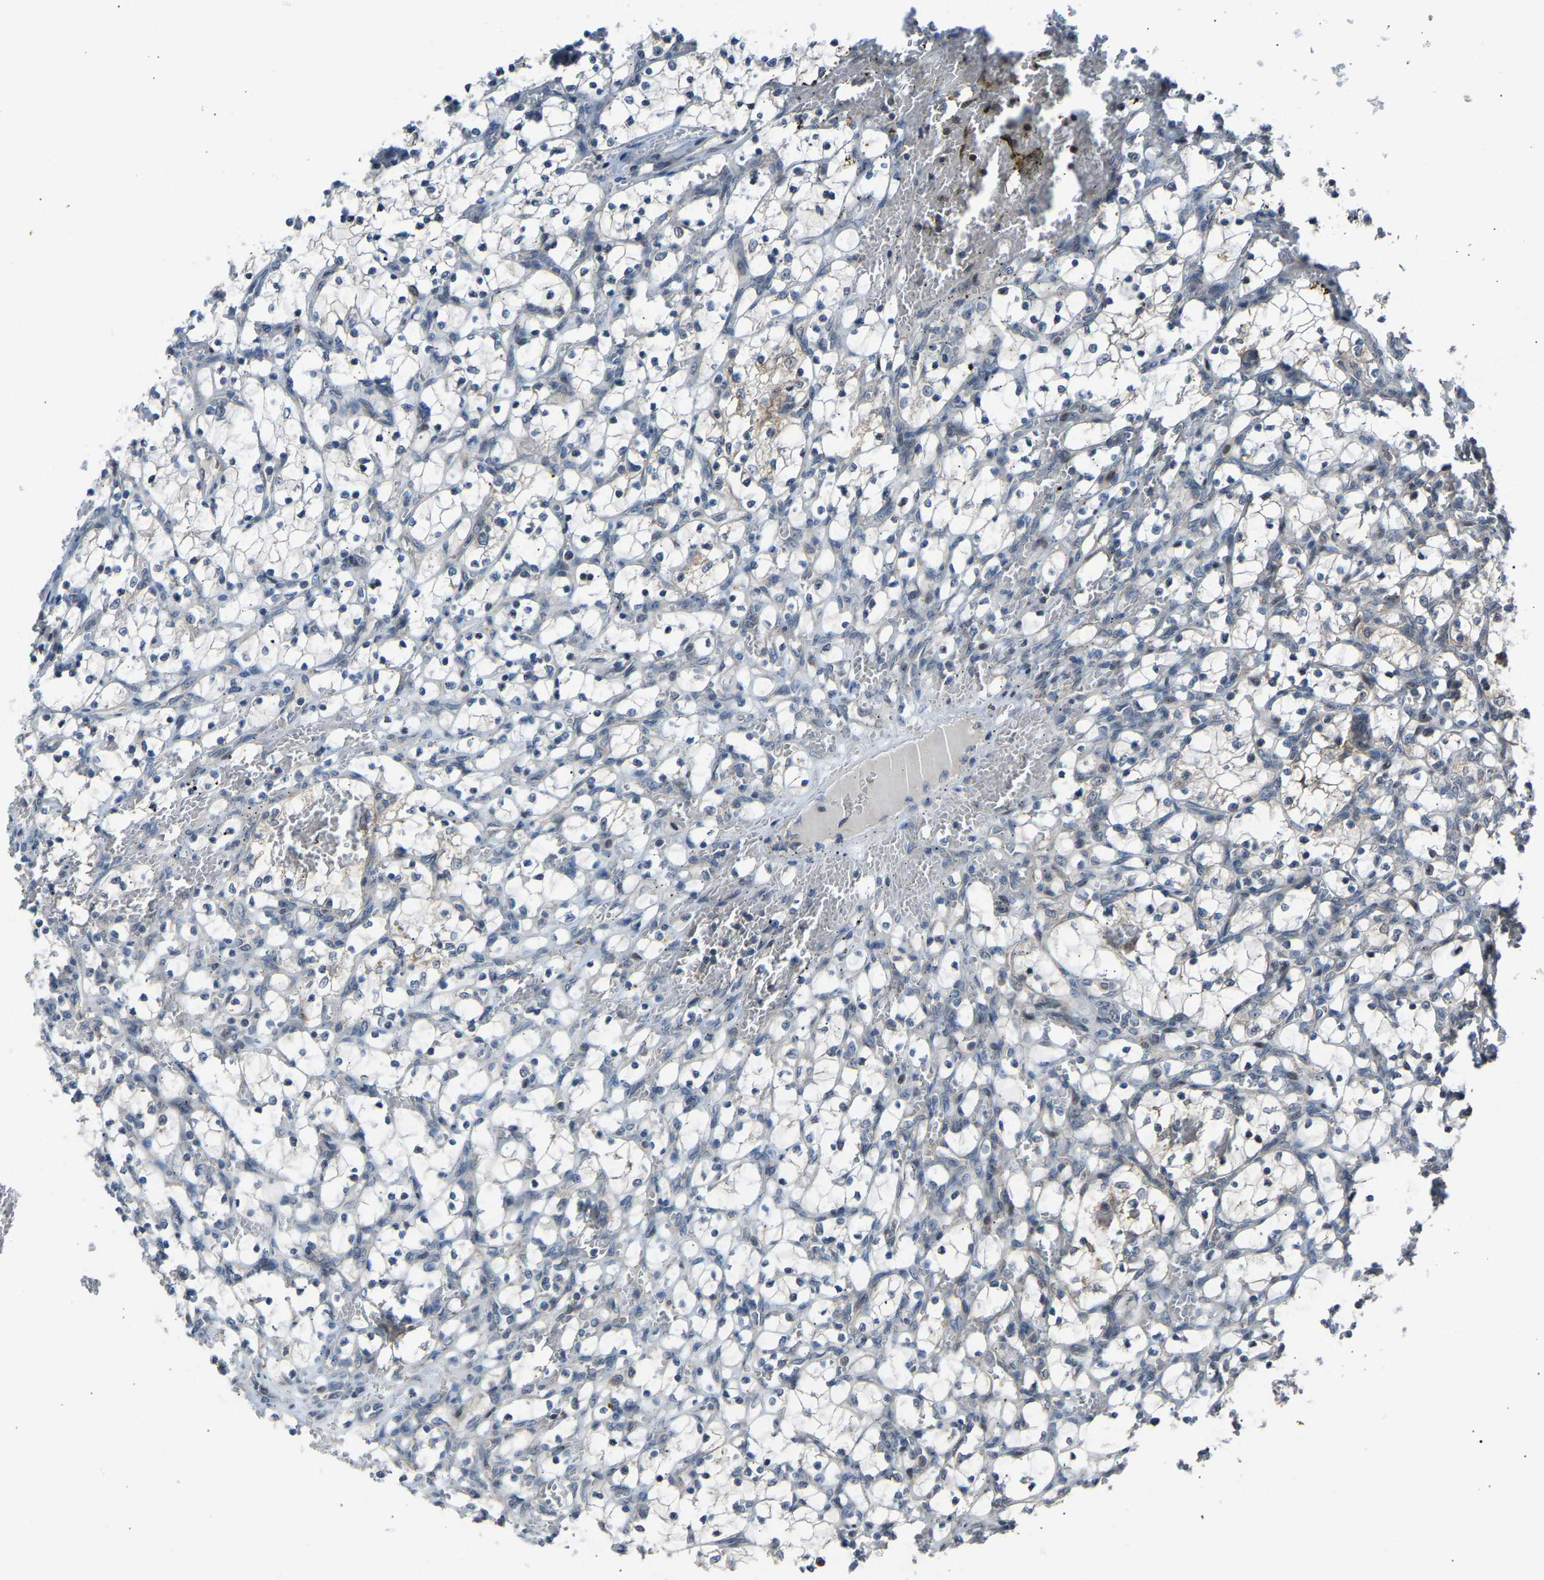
{"staining": {"intensity": "negative", "quantity": "none", "location": "none"}, "tissue": "renal cancer", "cell_type": "Tumor cells", "image_type": "cancer", "snomed": [{"axis": "morphology", "description": "Adenocarcinoma, NOS"}, {"axis": "topography", "description": "Kidney"}], "caption": "Adenocarcinoma (renal) was stained to show a protein in brown. There is no significant positivity in tumor cells. (Stains: DAB immunohistochemistry with hematoxylin counter stain, Microscopy: brightfield microscopy at high magnification).", "gene": "SLIRP", "patient": {"sex": "female", "age": 69}}